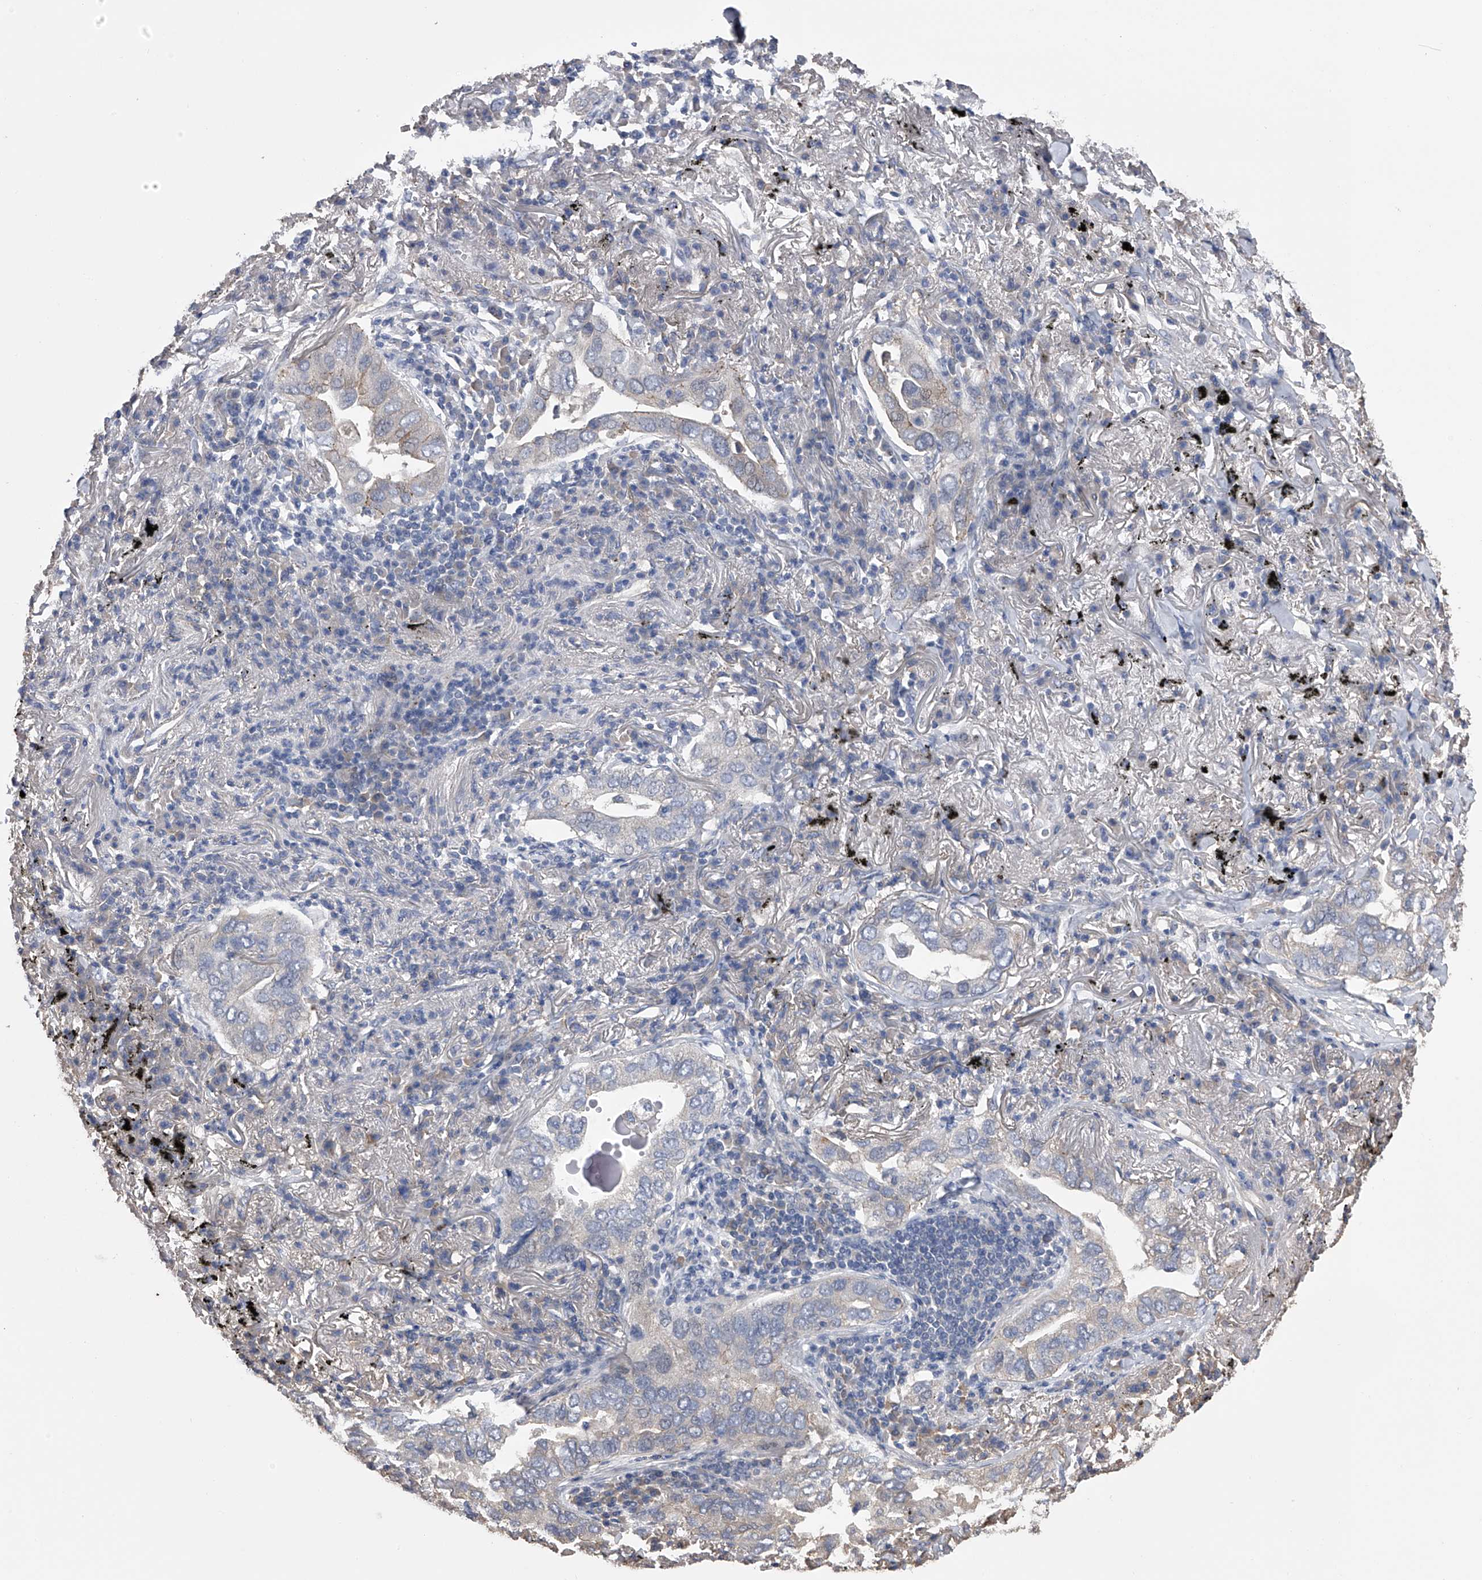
{"staining": {"intensity": "negative", "quantity": "none", "location": "none"}, "tissue": "lung cancer", "cell_type": "Tumor cells", "image_type": "cancer", "snomed": [{"axis": "morphology", "description": "Adenocarcinoma, NOS"}, {"axis": "topography", "description": "Lung"}], "caption": "Immunohistochemical staining of human lung cancer reveals no significant positivity in tumor cells.", "gene": "ZNF343", "patient": {"sex": "male", "age": 65}}